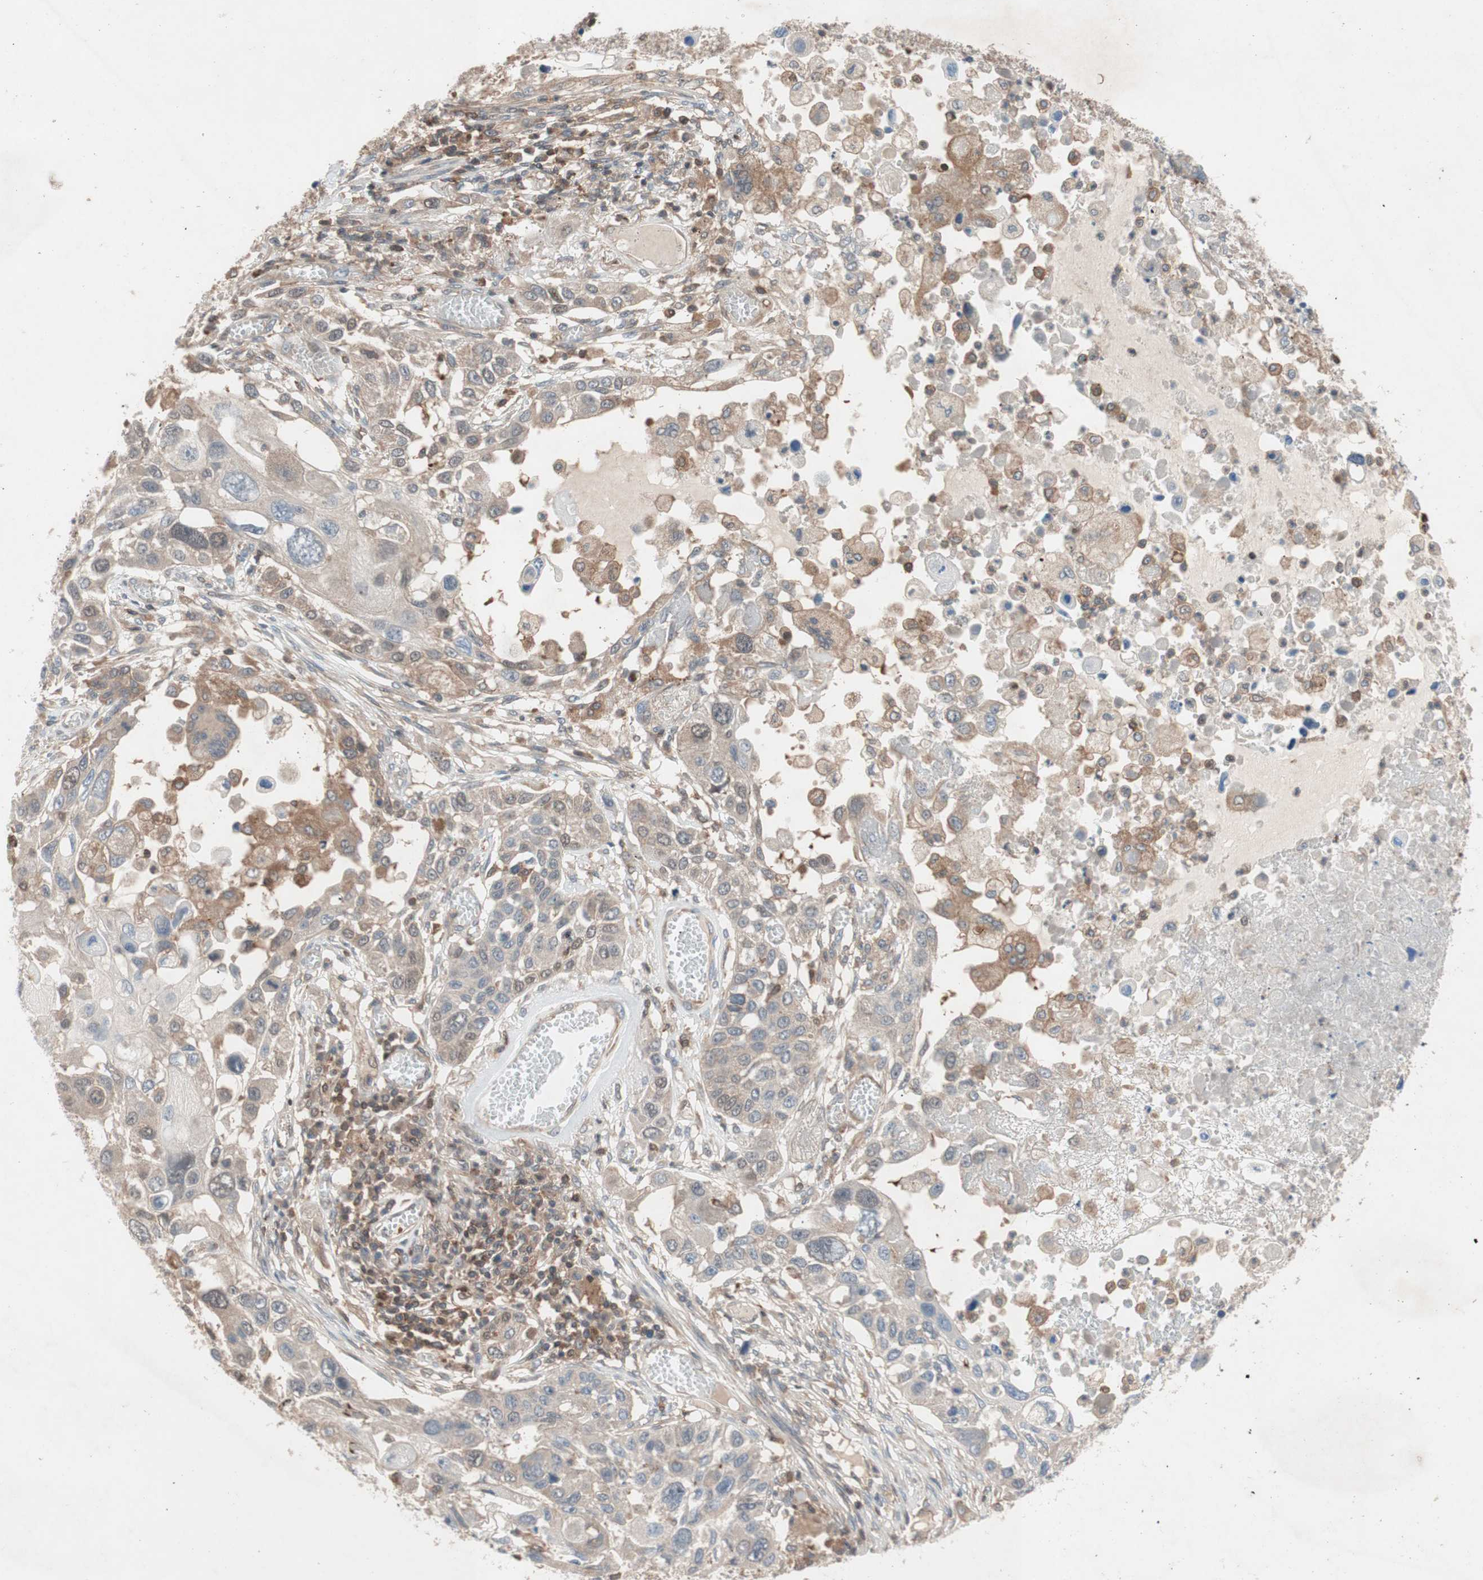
{"staining": {"intensity": "weak", "quantity": "25%-75%", "location": "cytoplasmic/membranous"}, "tissue": "lung cancer", "cell_type": "Tumor cells", "image_type": "cancer", "snomed": [{"axis": "morphology", "description": "Squamous cell carcinoma, NOS"}, {"axis": "topography", "description": "Lung"}], "caption": "Lung cancer (squamous cell carcinoma) stained with IHC demonstrates weak cytoplasmic/membranous expression in about 25%-75% of tumor cells. (DAB = brown stain, brightfield microscopy at high magnification).", "gene": "GALT", "patient": {"sex": "male", "age": 71}}